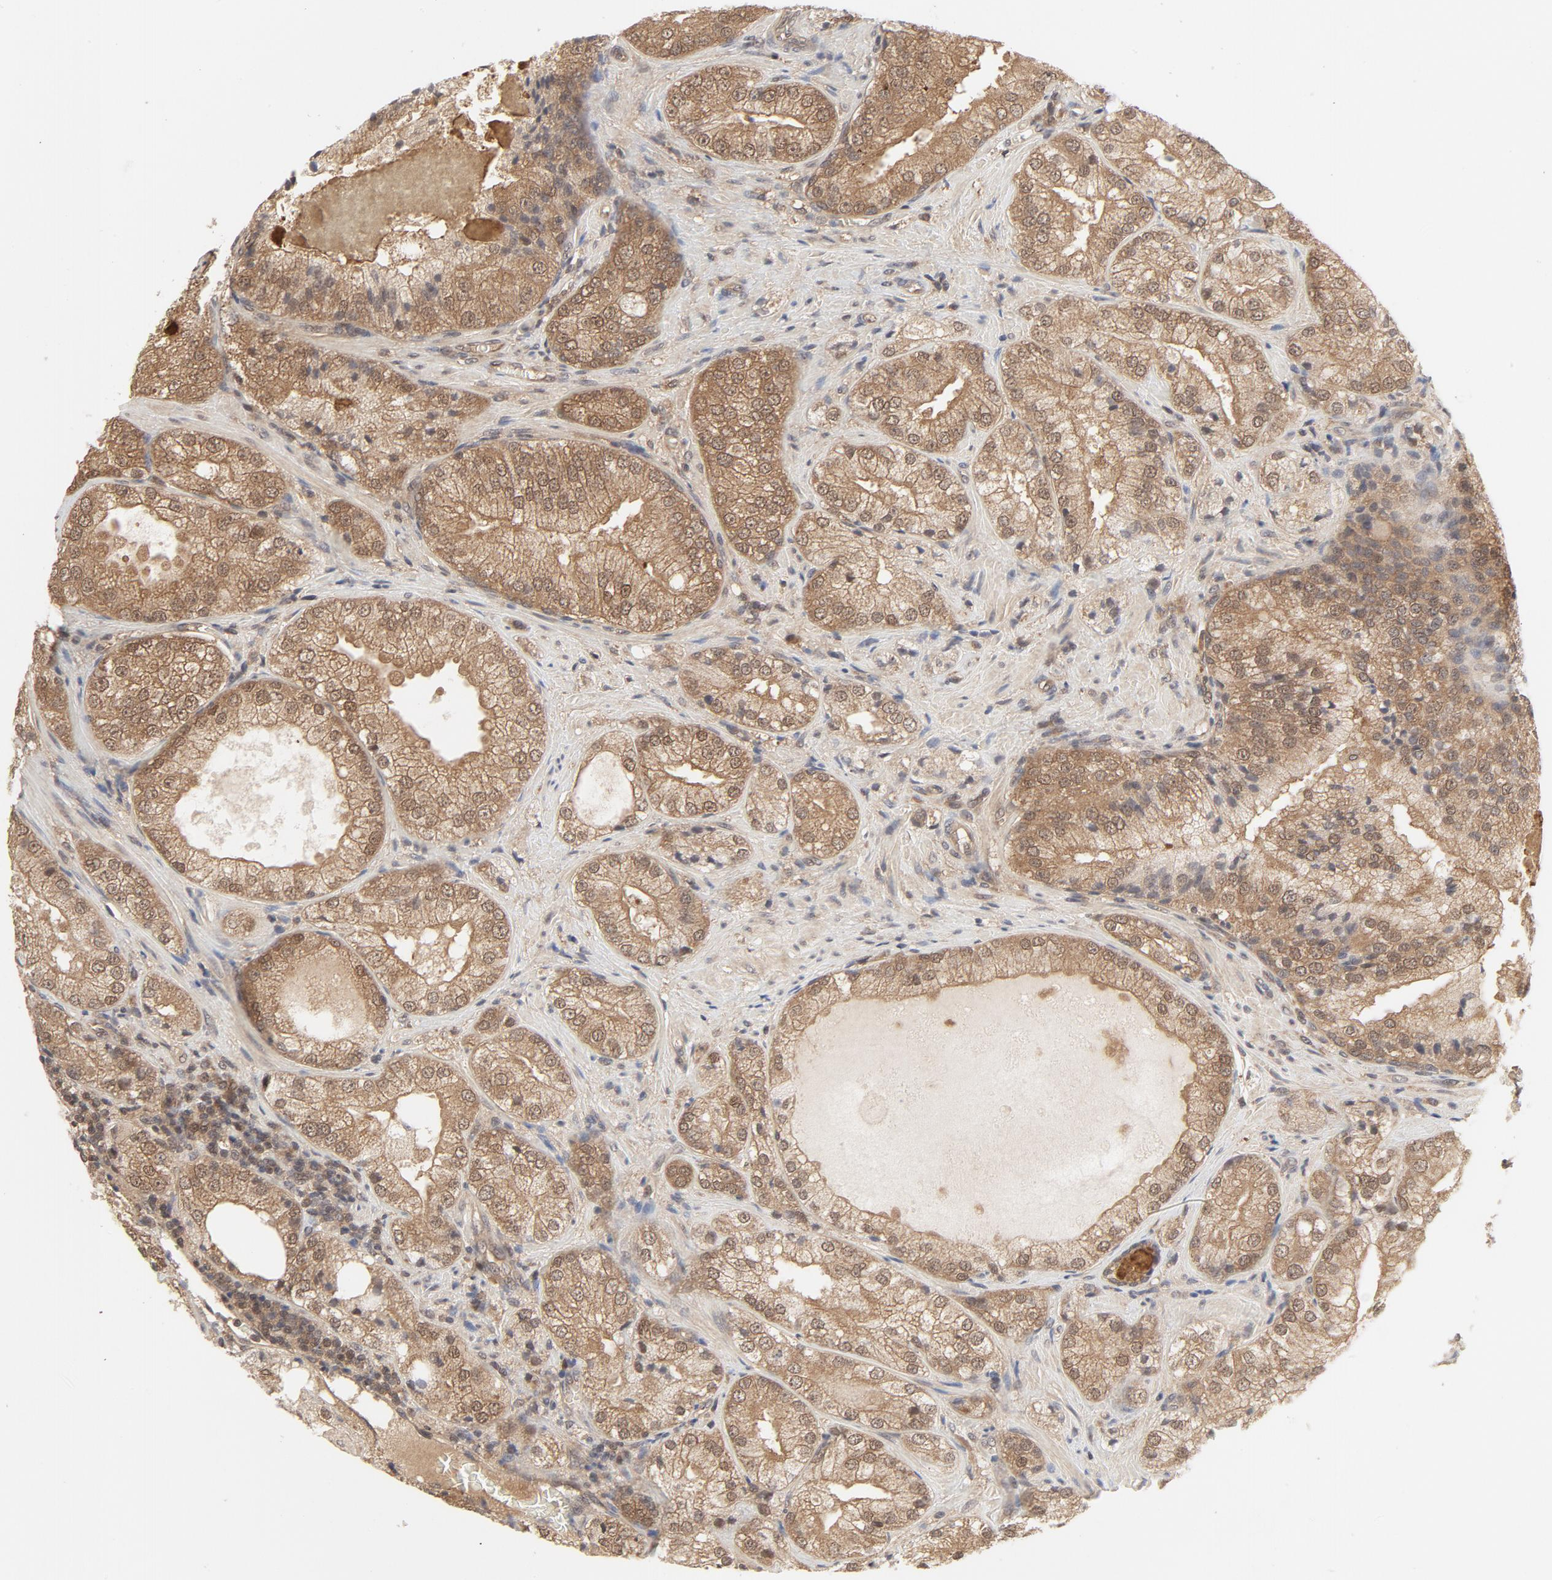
{"staining": {"intensity": "moderate", "quantity": "25%-75%", "location": "cytoplasmic/membranous,nuclear"}, "tissue": "prostate cancer", "cell_type": "Tumor cells", "image_type": "cancer", "snomed": [{"axis": "morphology", "description": "Adenocarcinoma, Low grade"}, {"axis": "topography", "description": "Prostate"}], "caption": "The immunohistochemical stain highlights moderate cytoplasmic/membranous and nuclear staining in tumor cells of adenocarcinoma (low-grade) (prostate) tissue. (Brightfield microscopy of DAB IHC at high magnification).", "gene": "NEDD8", "patient": {"sex": "male", "age": 60}}